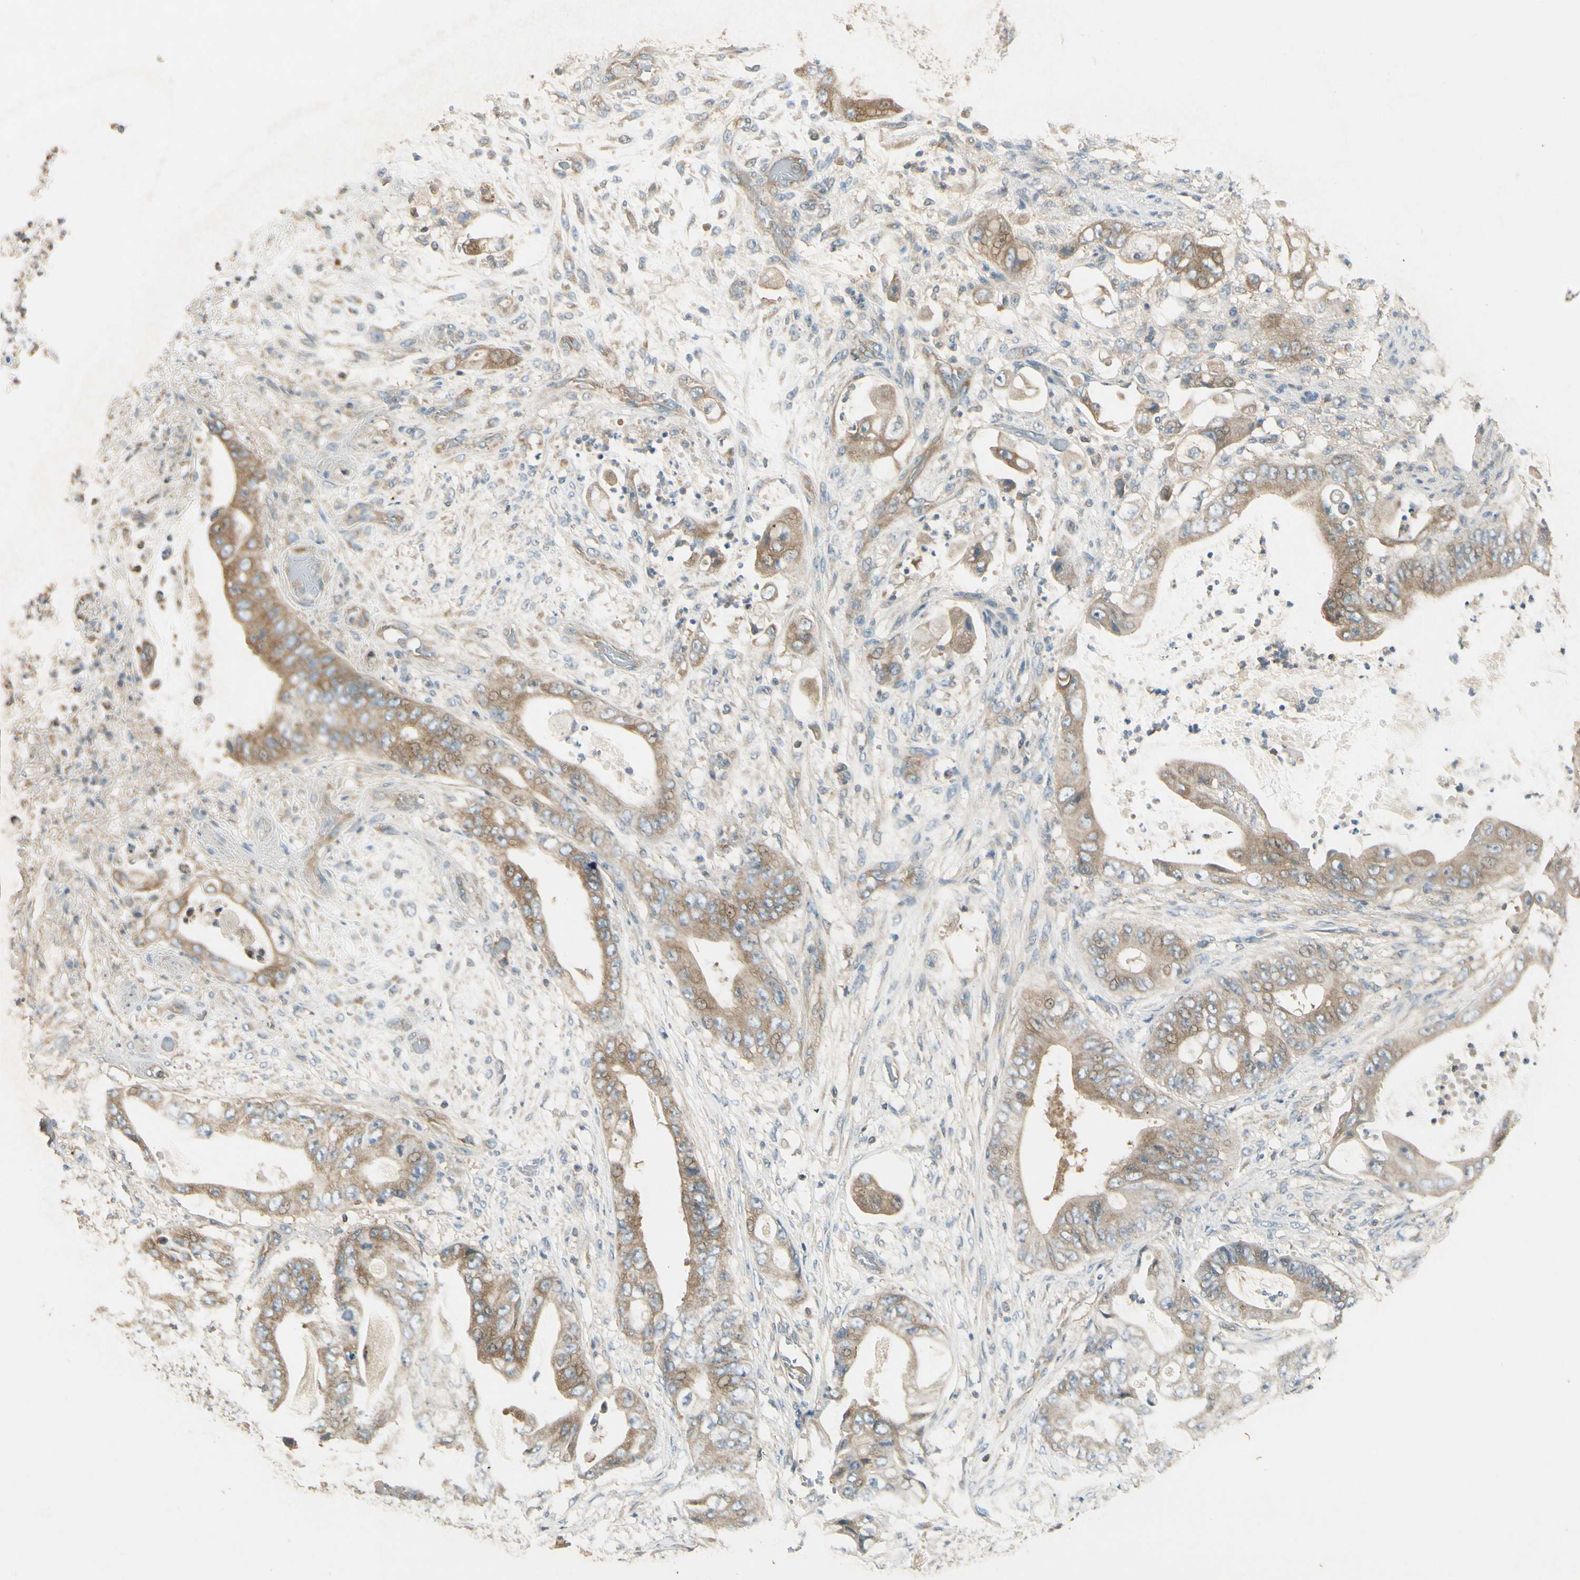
{"staining": {"intensity": "moderate", "quantity": ">75%", "location": "cytoplasmic/membranous"}, "tissue": "stomach cancer", "cell_type": "Tumor cells", "image_type": "cancer", "snomed": [{"axis": "morphology", "description": "Adenocarcinoma, NOS"}, {"axis": "topography", "description": "Stomach"}], "caption": "Immunohistochemistry (IHC) of human stomach cancer exhibits medium levels of moderate cytoplasmic/membranous expression in about >75% of tumor cells.", "gene": "PLXNA1", "patient": {"sex": "female", "age": 73}}